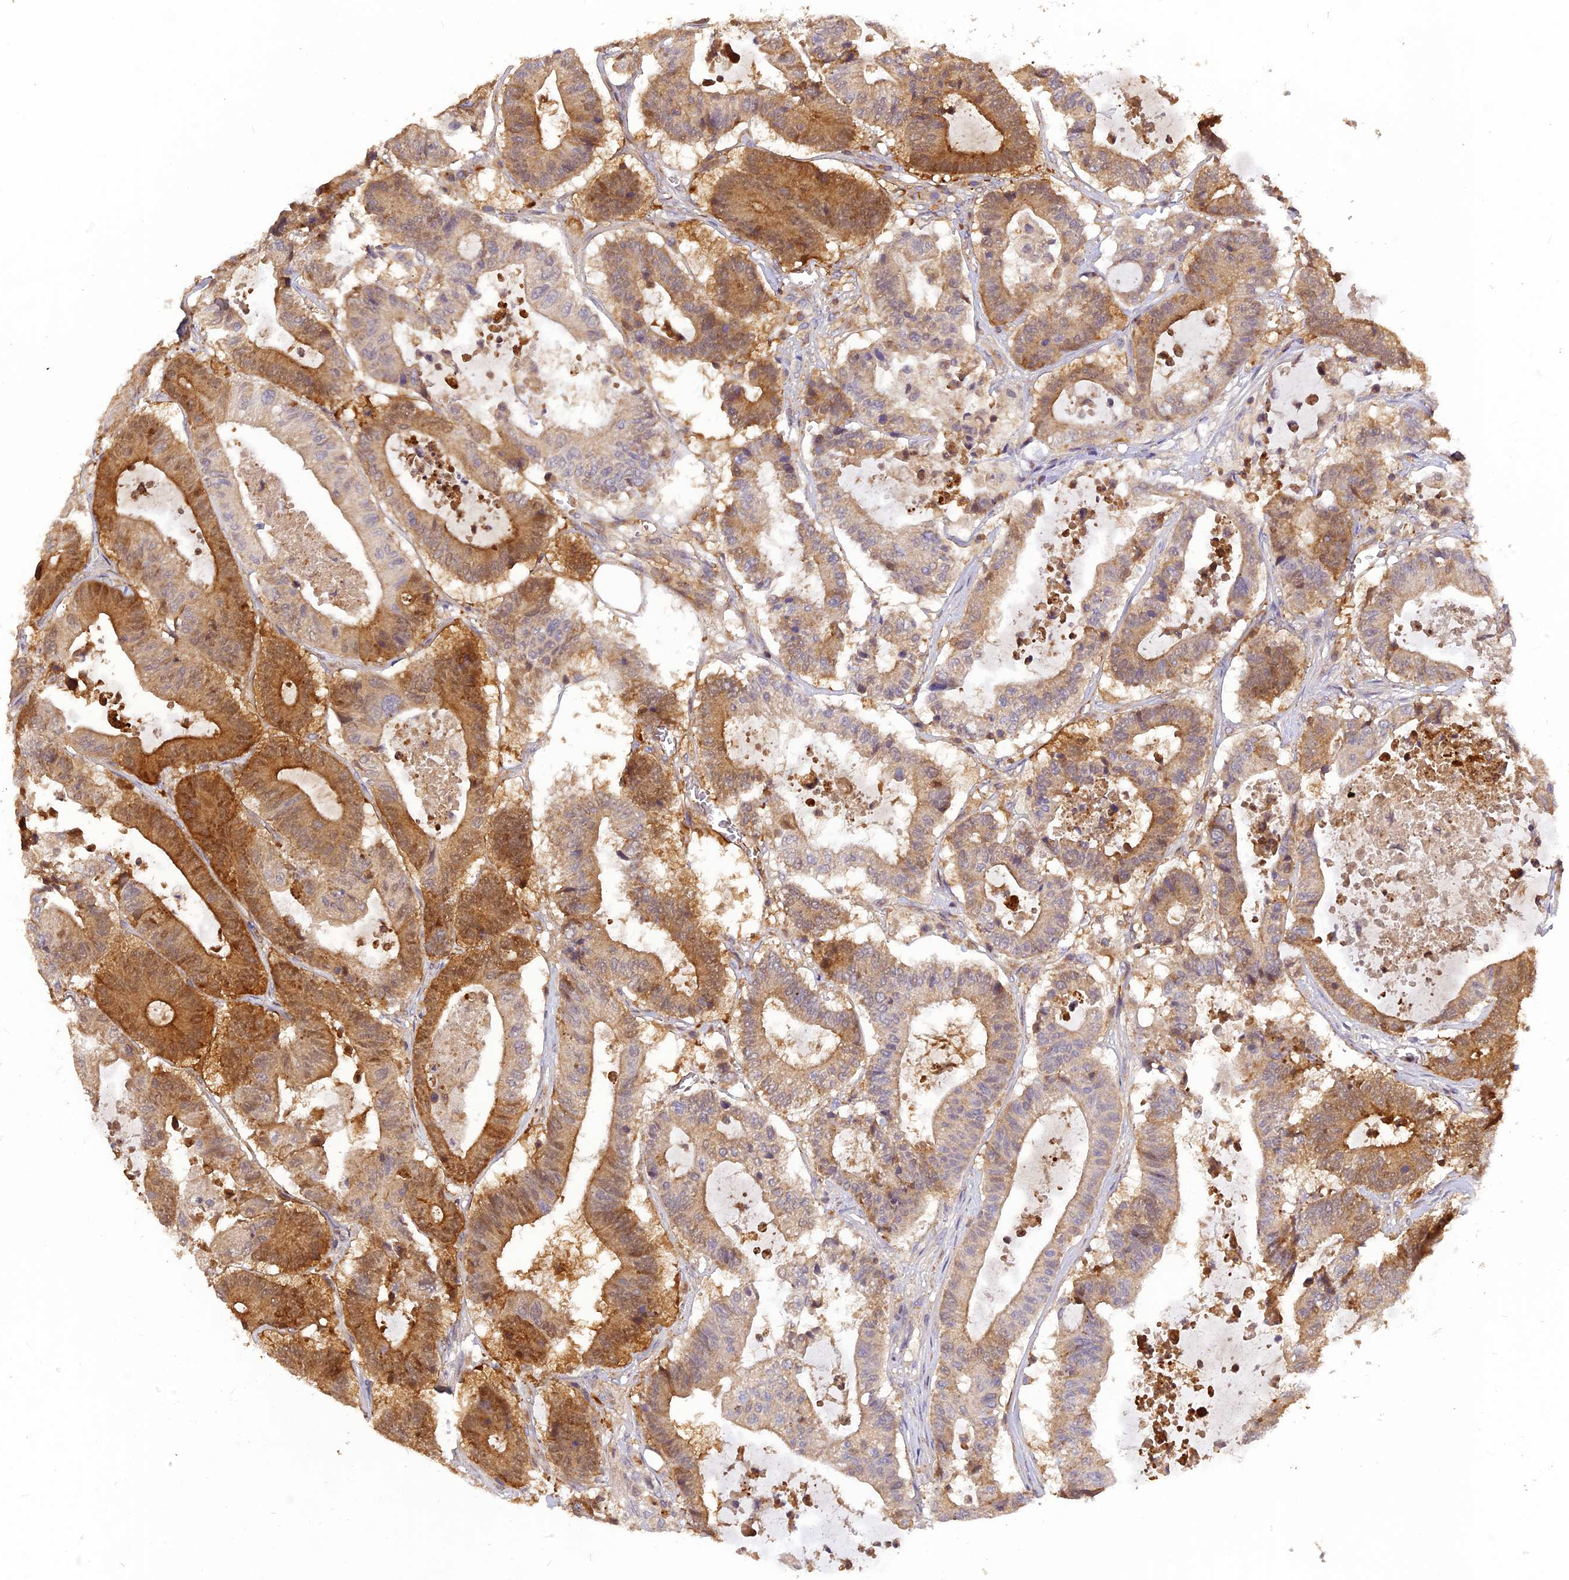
{"staining": {"intensity": "moderate", "quantity": "25%-75%", "location": "cytoplasmic/membranous"}, "tissue": "colorectal cancer", "cell_type": "Tumor cells", "image_type": "cancer", "snomed": [{"axis": "morphology", "description": "Adenocarcinoma, NOS"}, {"axis": "topography", "description": "Colon"}], "caption": "Colorectal cancer was stained to show a protein in brown. There is medium levels of moderate cytoplasmic/membranous expression in approximately 25%-75% of tumor cells.", "gene": "RPIA", "patient": {"sex": "female", "age": 84}}